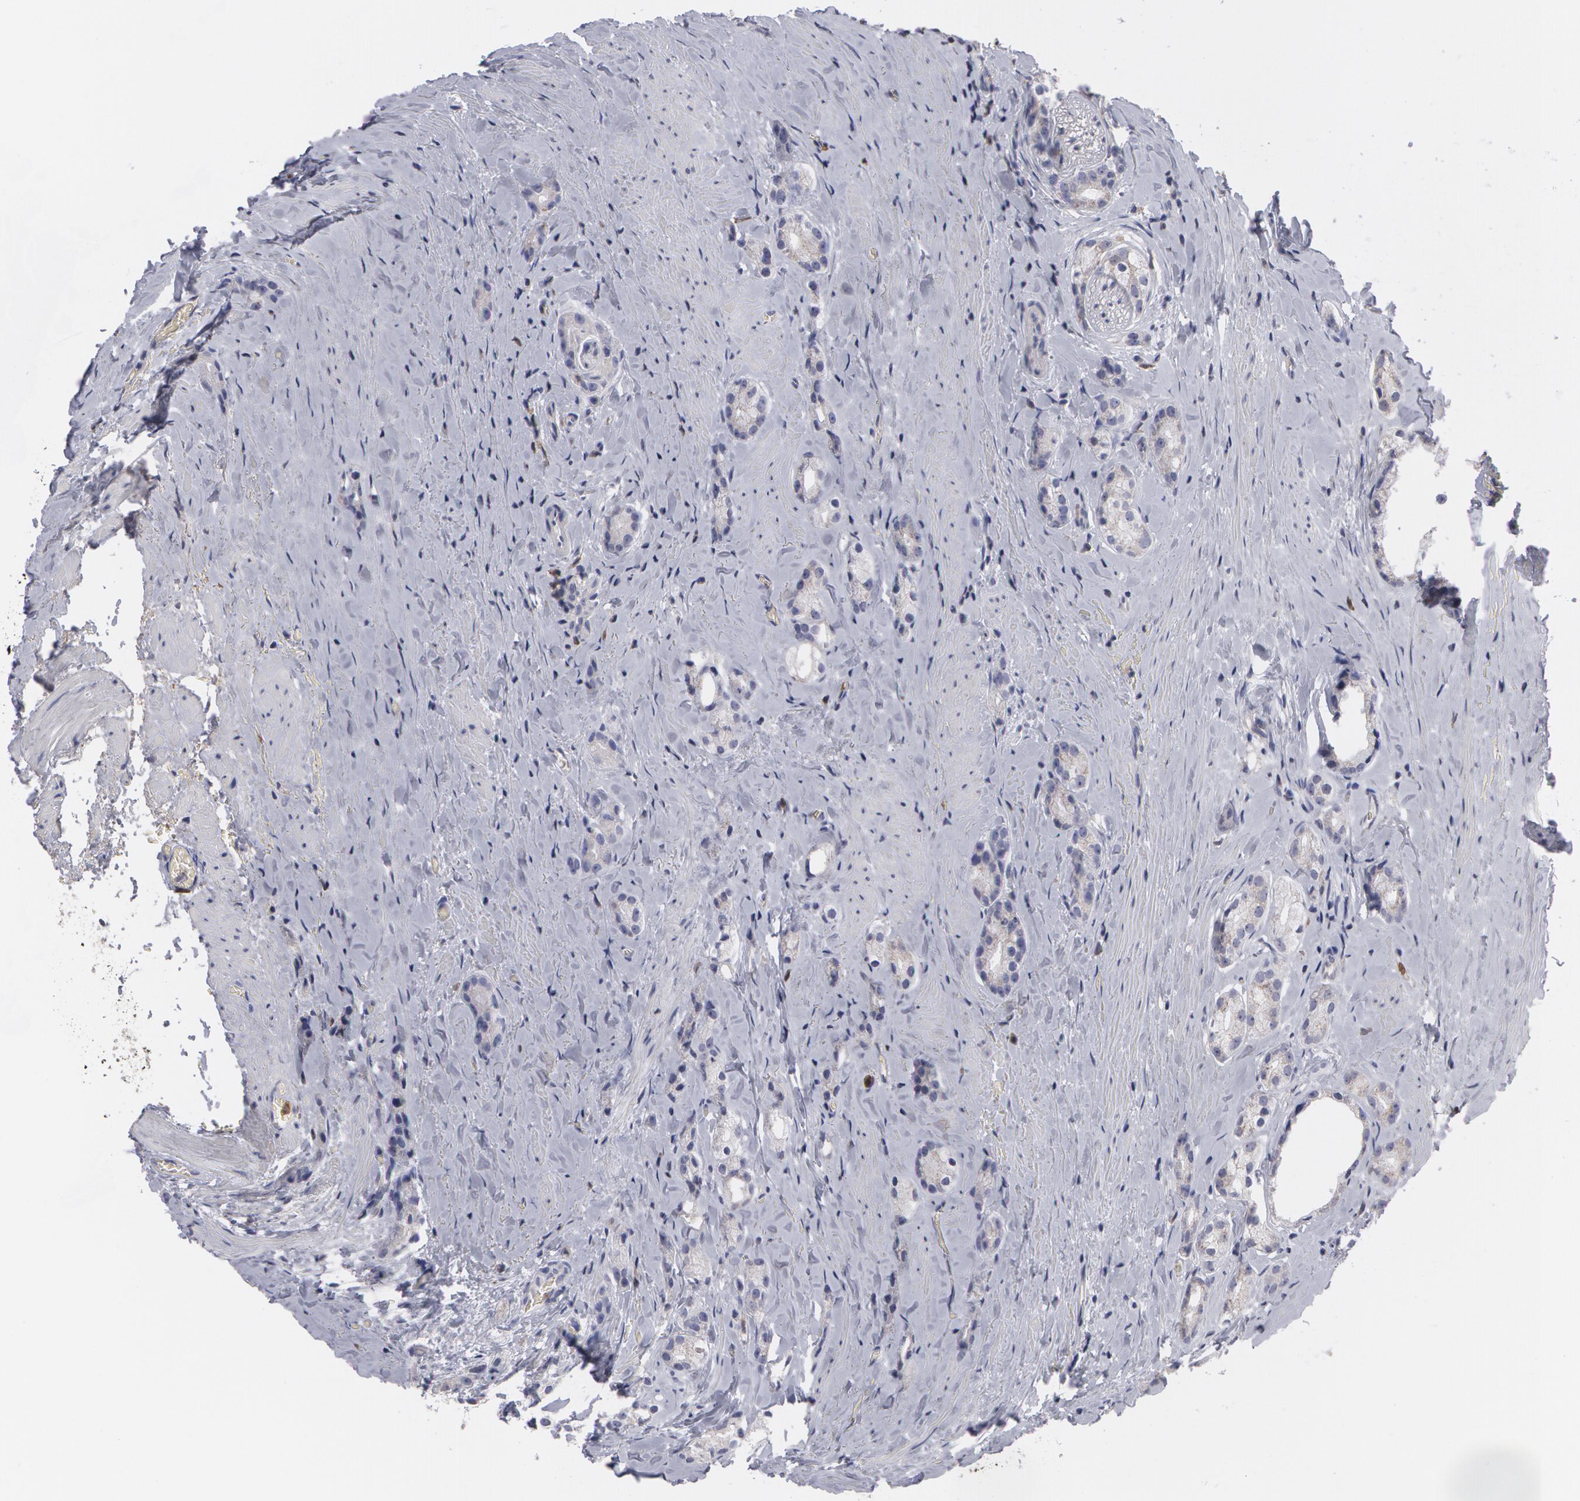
{"staining": {"intensity": "weak", "quantity": ">75%", "location": "cytoplasmic/membranous"}, "tissue": "prostate cancer", "cell_type": "Tumor cells", "image_type": "cancer", "snomed": [{"axis": "morphology", "description": "Adenocarcinoma, Medium grade"}, {"axis": "topography", "description": "Prostate"}], "caption": "Protein expression by immunohistochemistry (IHC) shows weak cytoplasmic/membranous staining in about >75% of tumor cells in prostate cancer (adenocarcinoma (medium-grade)).", "gene": "CAT", "patient": {"sex": "male", "age": 59}}